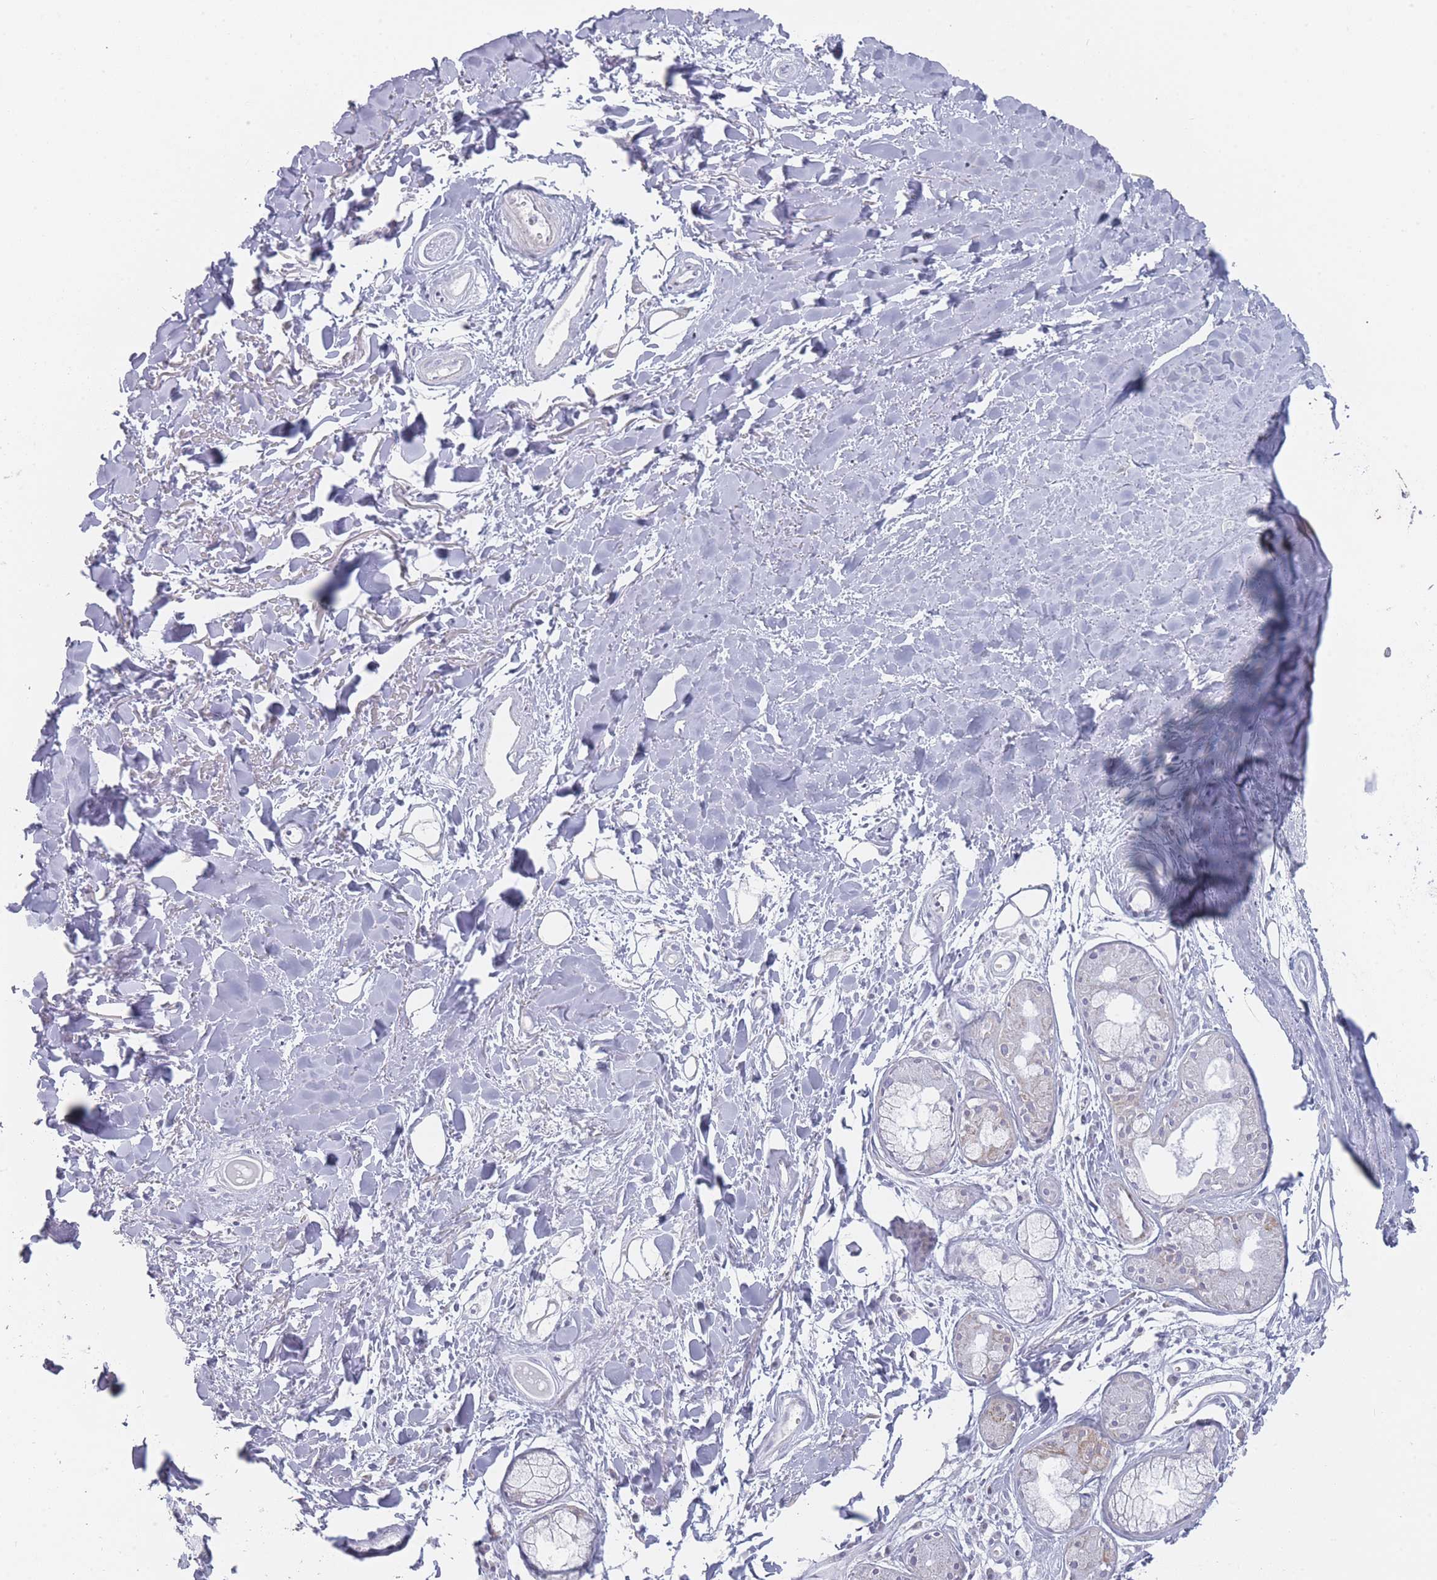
{"staining": {"intensity": "strong", "quantity": ">75%", "location": "cytoplasmic/membranous"}, "tissue": "adipose tissue", "cell_type": "Adipocytes", "image_type": "normal", "snomed": [{"axis": "morphology", "description": "Normal tissue, NOS"}, {"axis": "topography", "description": "Cartilage tissue"}], "caption": "Immunohistochemistry photomicrograph of normal adipose tissue: human adipose tissue stained using immunohistochemistry (IHC) shows high levels of strong protein expression localized specifically in the cytoplasmic/membranous of adipocytes, appearing as a cytoplasmic/membranous brown color.", "gene": "TRARG1", "patient": {"sex": "male", "age": 57}}